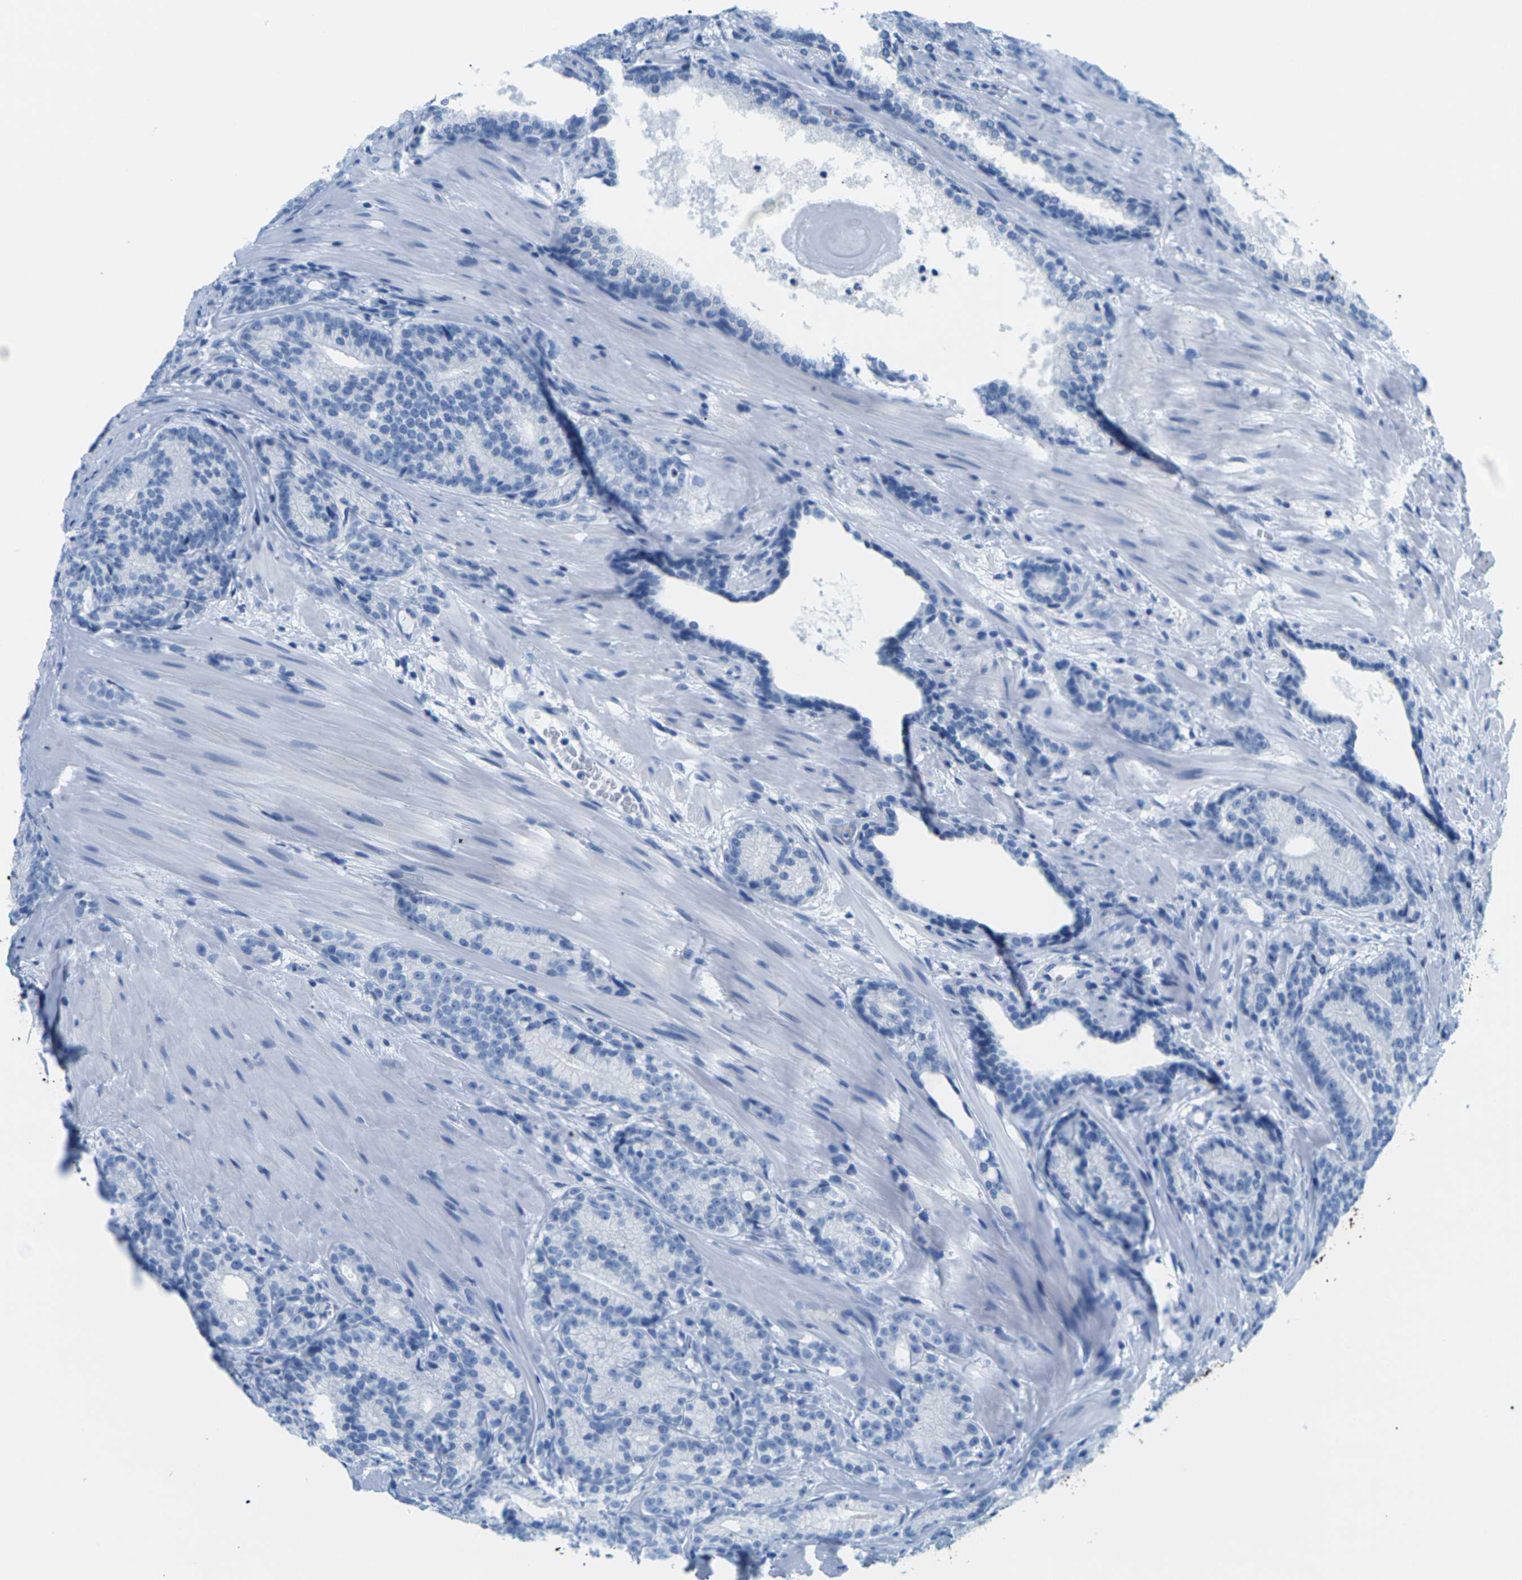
{"staining": {"intensity": "negative", "quantity": "none", "location": "none"}, "tissue": "prostate cancer", "cell_type": "Tumor cells", "image_type": "cancer", "snomed": [{"axis": "morphology", "description": "Adenocarcinoma, High grade"}, {"axis": "topography", "description": "Prostate"}], "caption": "Tumor cells show no significant protein positivity in adenocarcinoma (high-grade) (prostate).", "gene": "SLC12A1", "patient": {"sex": "male", "age": 61}}